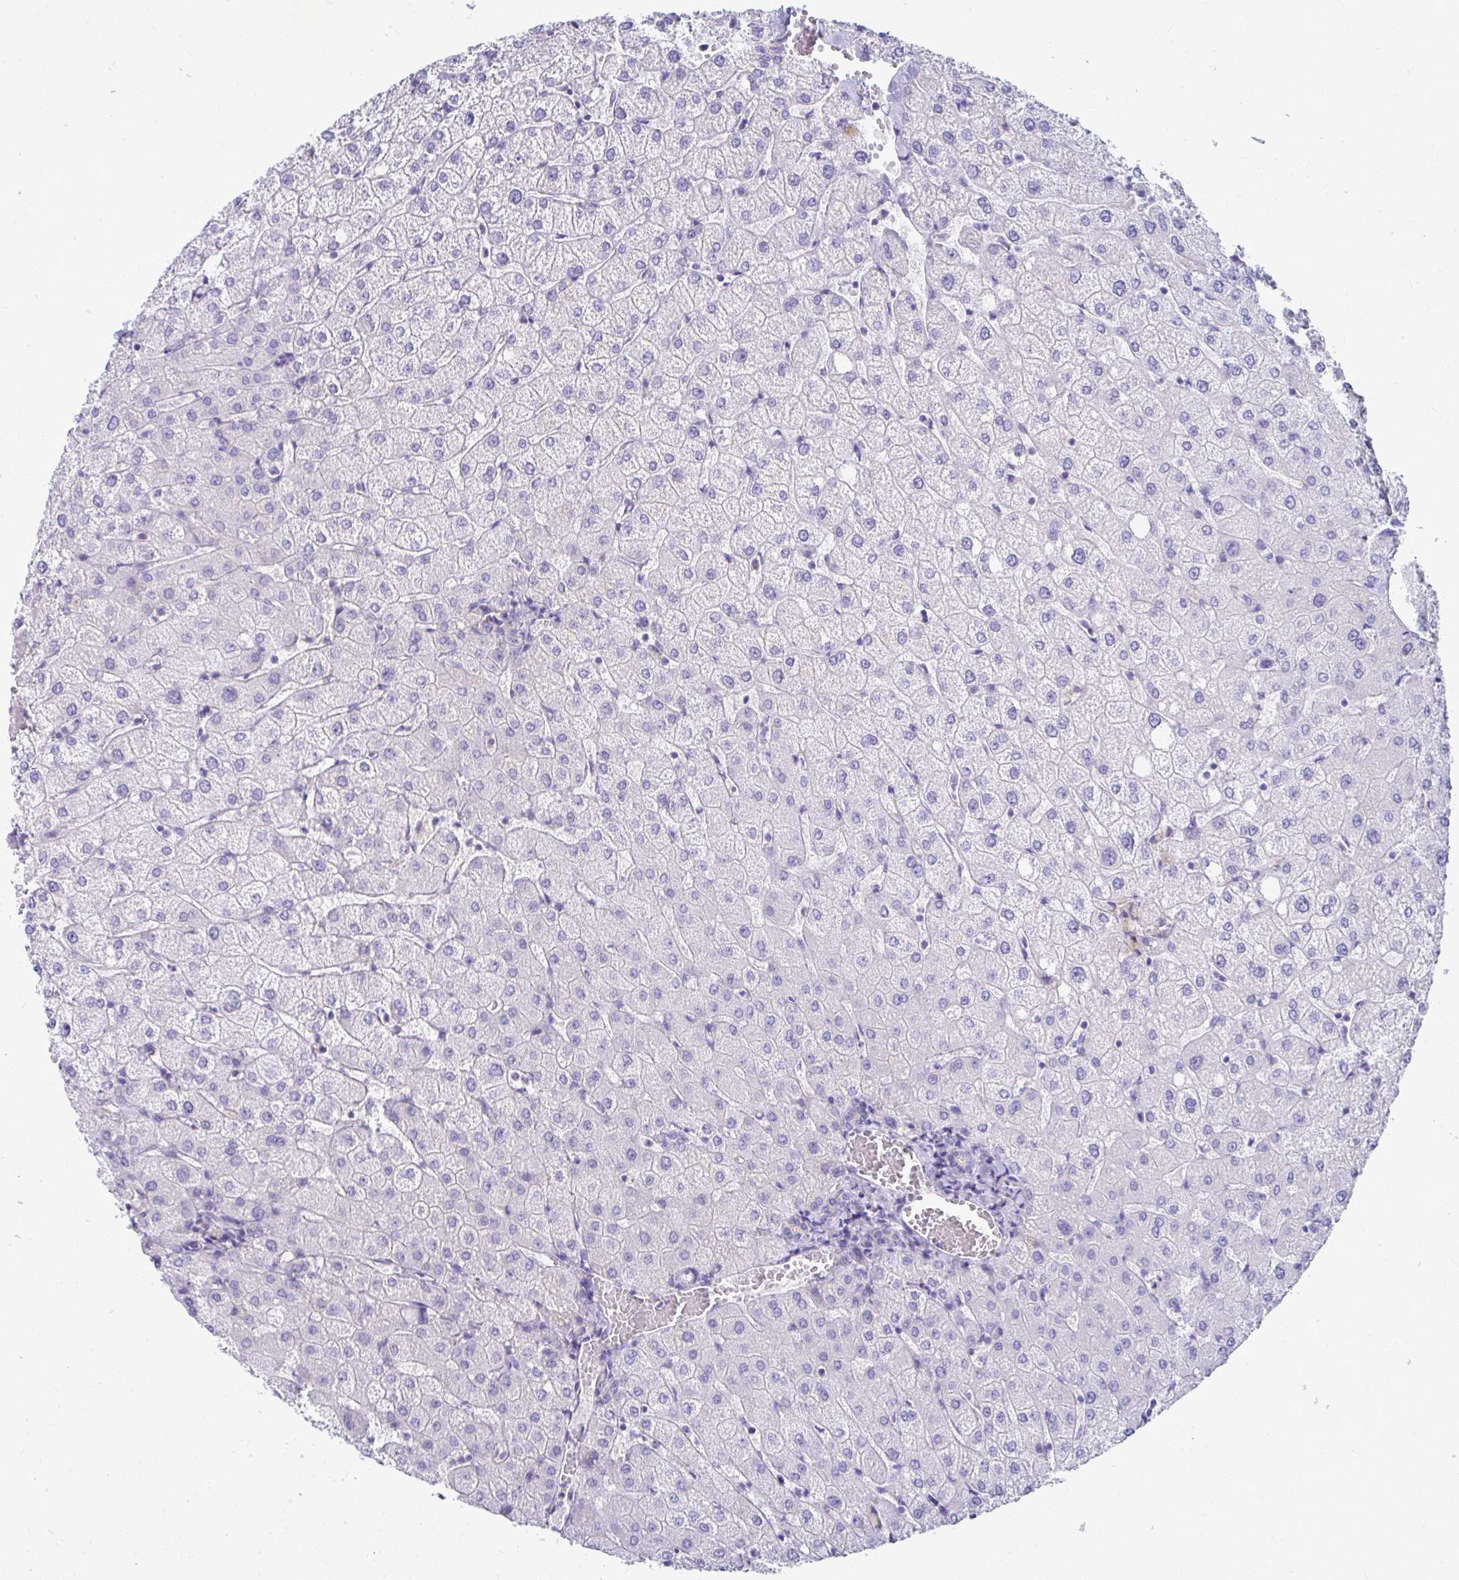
{"staining": {"intensity": "negative", "quantity": "none", "location": "none"}, "tissue": "liver", "cell_type": "Cholangiocytes", "image_type": "normal", "snomed": [{"axis": "morphology", "description": "Normal tissue, NOS"}, {"axis": "topography", "description": "Liver"}], "caption": "Liver was stained to show a protein in brown. There is no significant positivity in cholangiocytes.", "gene": "C19orf81", "patient": {"sex": "female", "age": 54}}